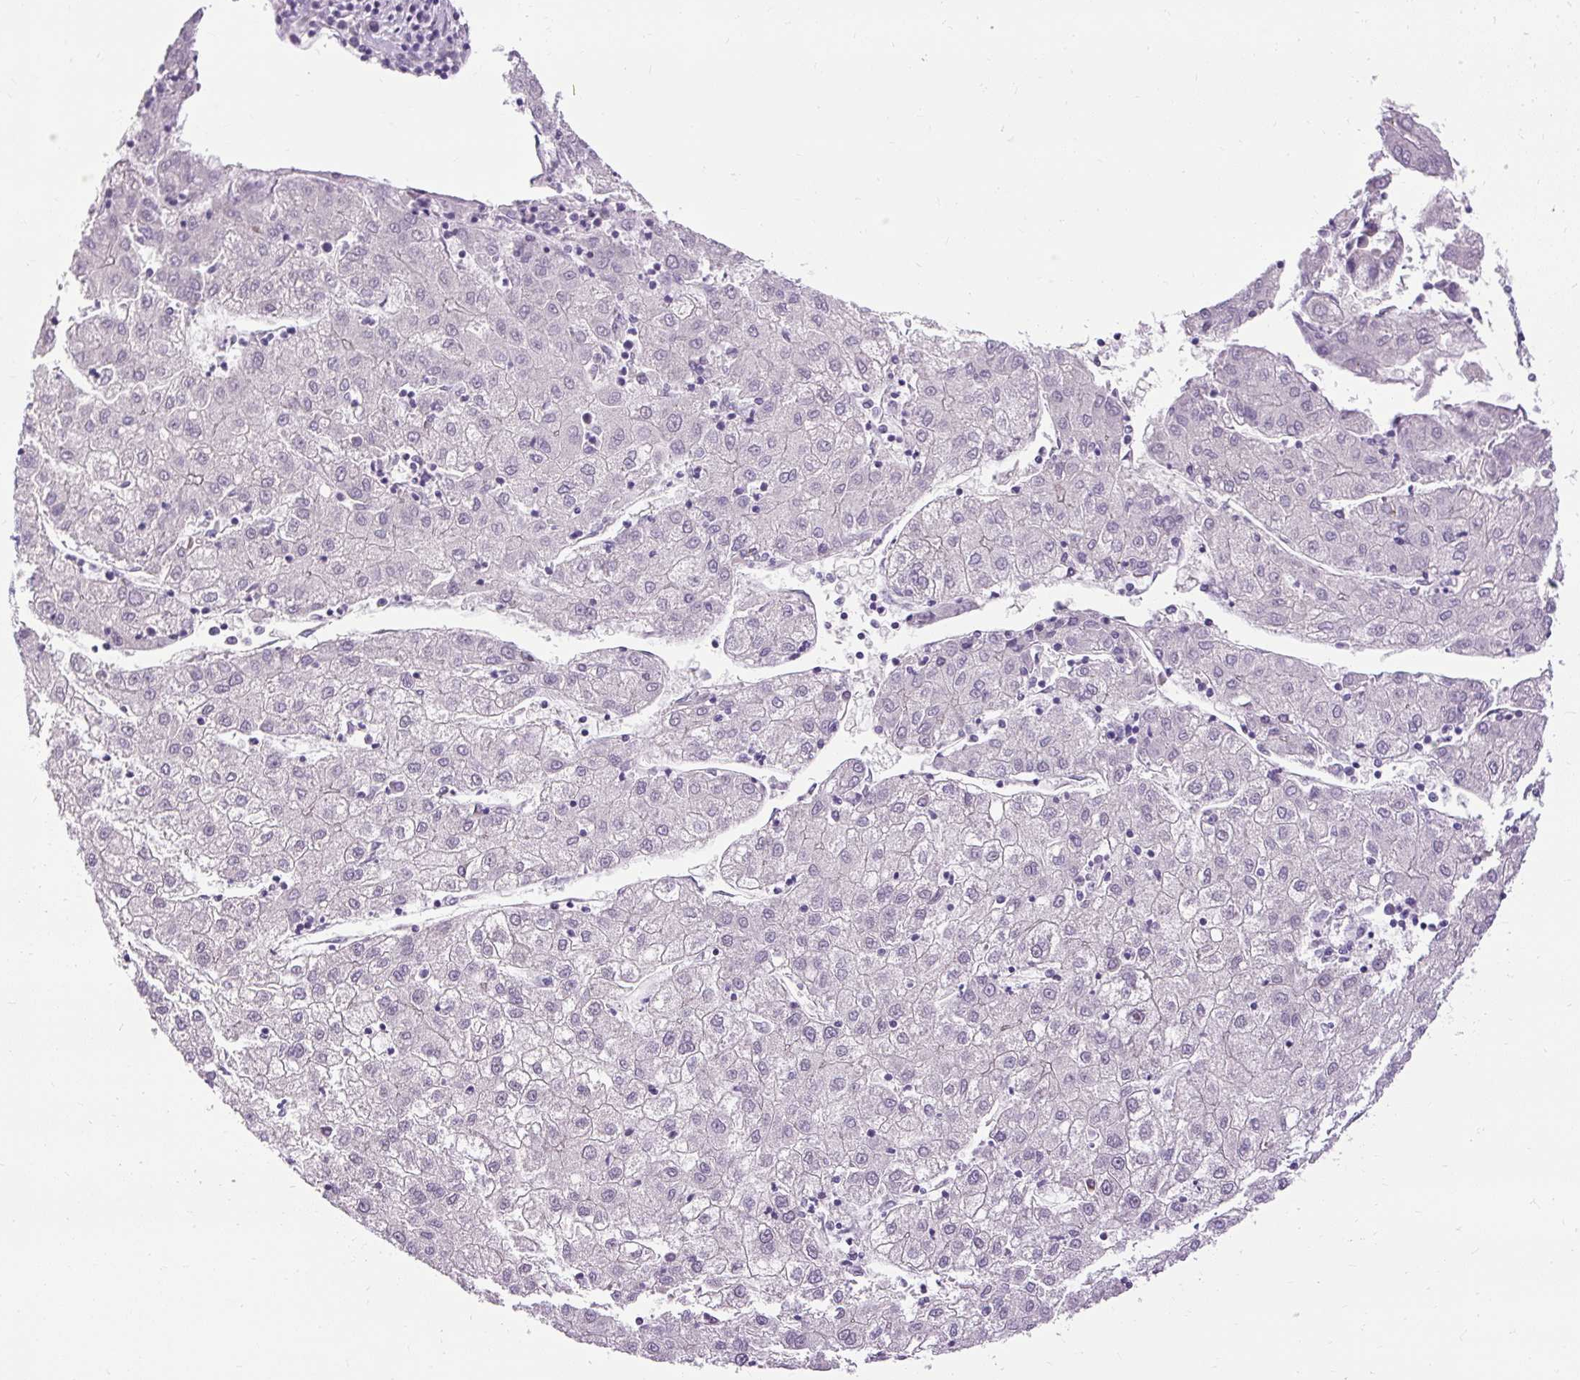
{"staining": {"intensity": "negative", "quantity": "none", "location": "none"}, "tissue": "liver cancer", "cell_type": "Tumor cells", "image_type": "cancer", "snomed": [{"axis": "morphology", "description": "Carcinoma, Hepatocellular, NOS"}, {"axis": "topography", "description": "Liver"}], "caption": "This photomicrograph is of hepatocellular carcinoma (liver) stained with IHC to label a protein in brown with the nuclei are counter-stained blue. There is no expression in tumor cells.", "gene": "ARHGEF18", "patient": {"sex": "male", "age": 72}}